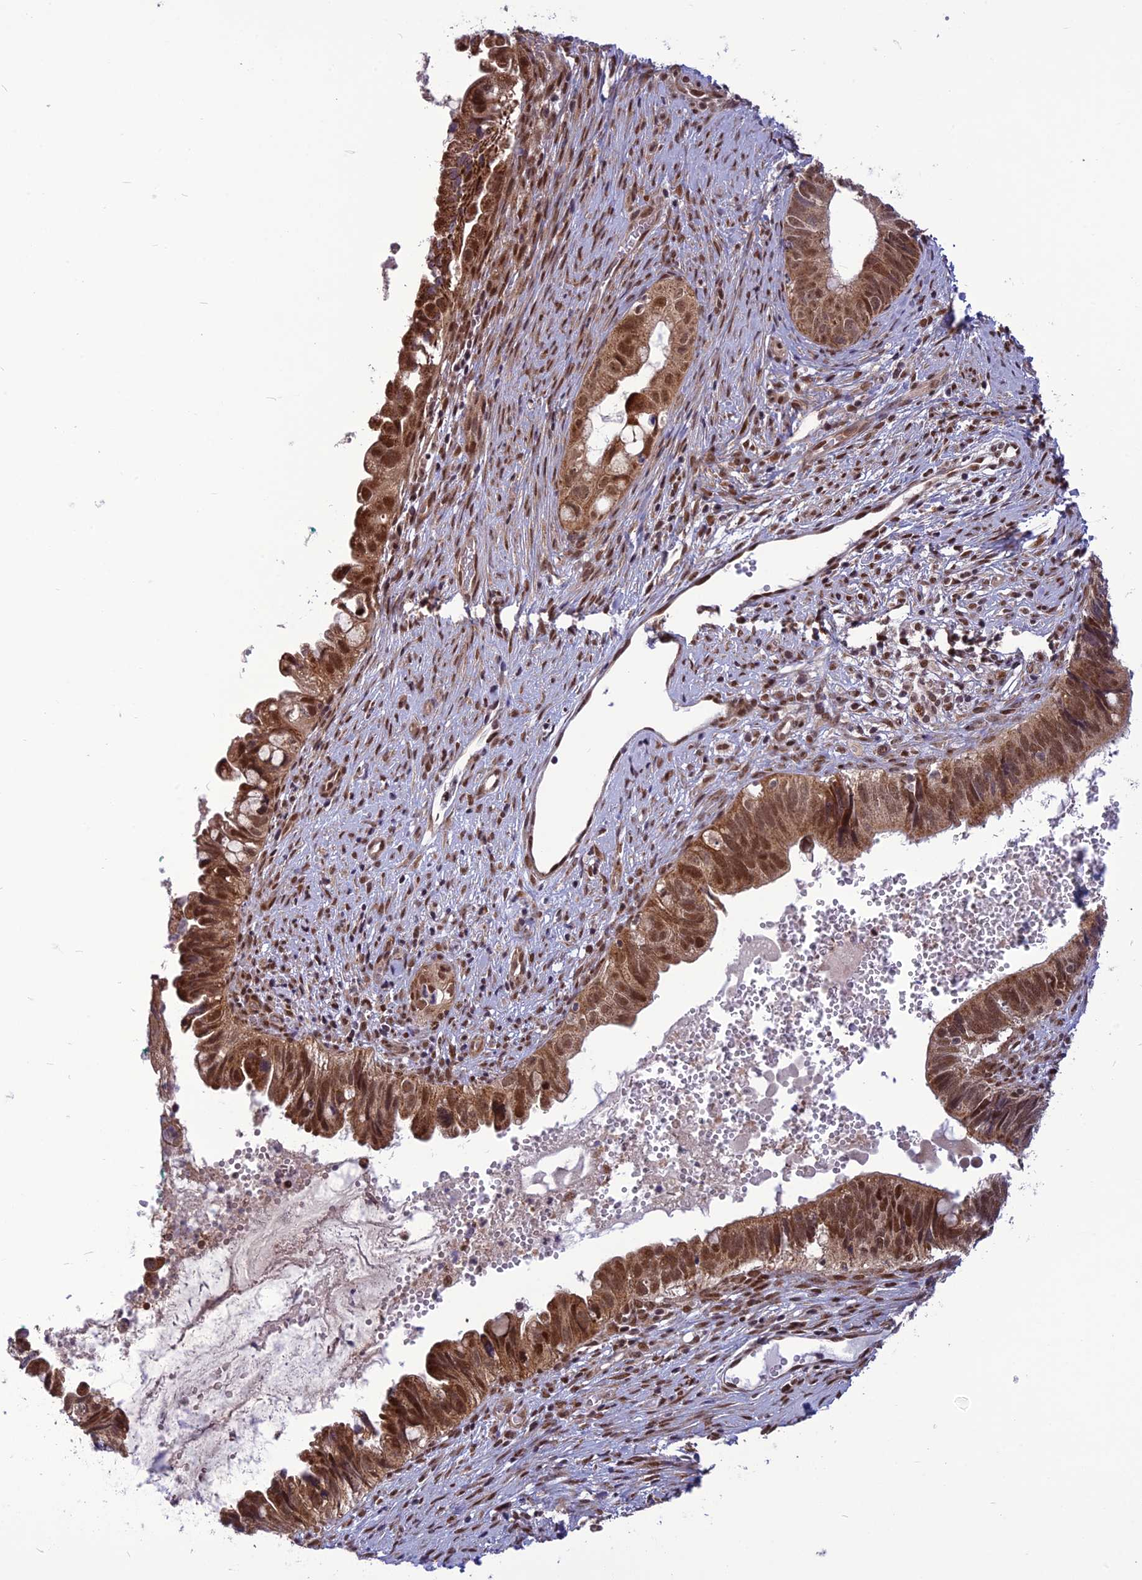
{"staining": {"intensity": "moderate", "quantity": ">75%", "location": "cytoplasmic/membranous,nuclear"}, "tissue": "cervical cancer", "cell_type": "Tumor cells", "image_type": "cancer", "snomed": [{"axis": "morphology", "description": "Adenocarcinoma, NOS"}, {"axis": "topography", "description": "Cervix"}], "caption": "A histopathology image showing moderate cytoplasmic/membranous and nuclear staining in approximately >75% of tumor cells in cervical cancer (adenocarcinoma), as visualized by brown immunohistochemical staining.", "gene": "RTRAF", "patient": {"sex": "female", "age": 42}}